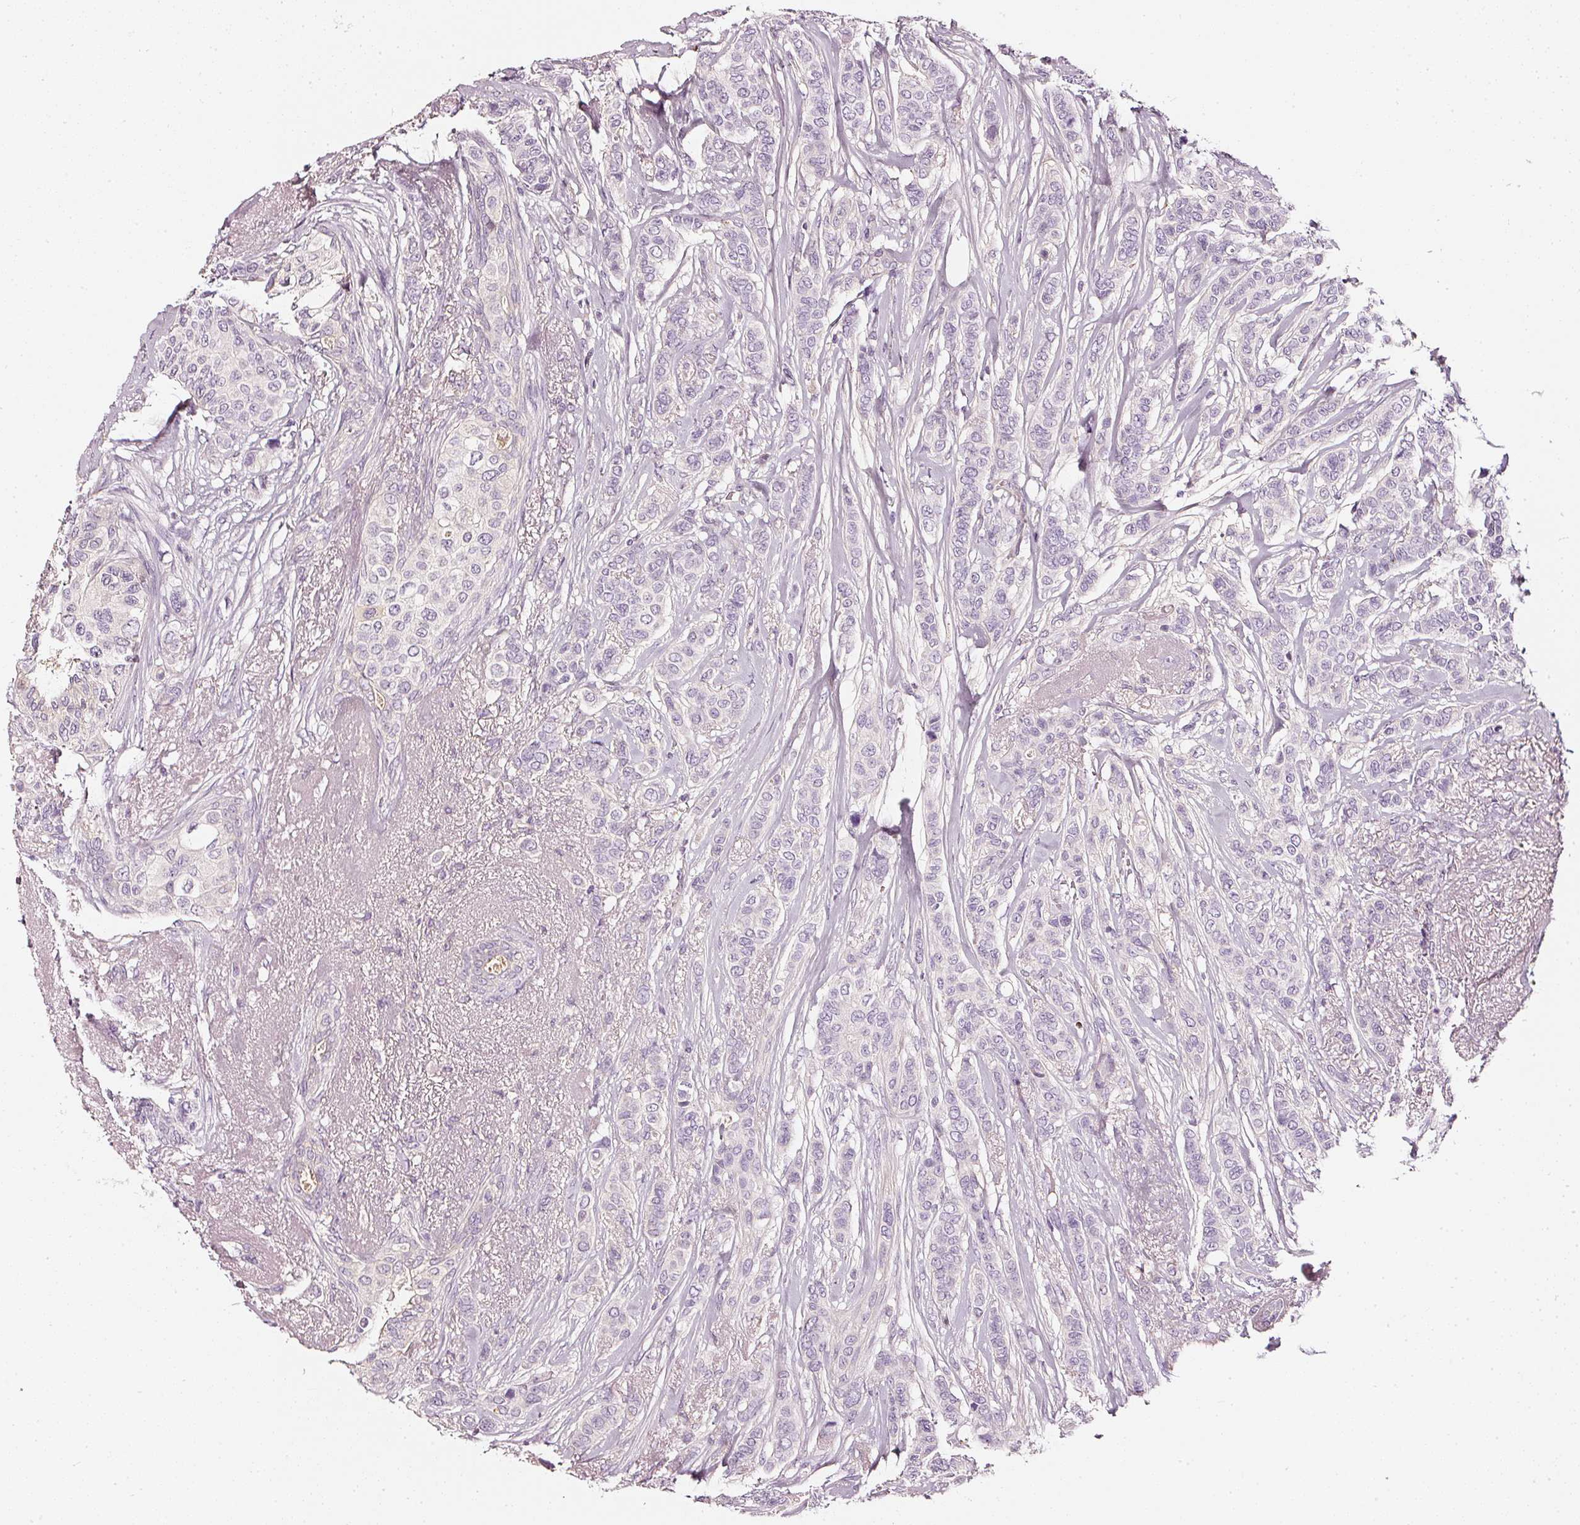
{"staining": {"intensity": "negative", "quantity": "none", "location": "none"}, "tissue": "breast cancer", "cell_type": "Tumor cells", "image_type": "cancer", "snomed": [{"axis": "morphology", "description": "Lobular carcinoma"}, {"axis": "topography", "description": "Breast"}], "caption": "IHC of human breast lobular carcinoma shows no staining in tumor cells.", "gene": "CNP", "patient": {"sex": "female", "age": 51}}